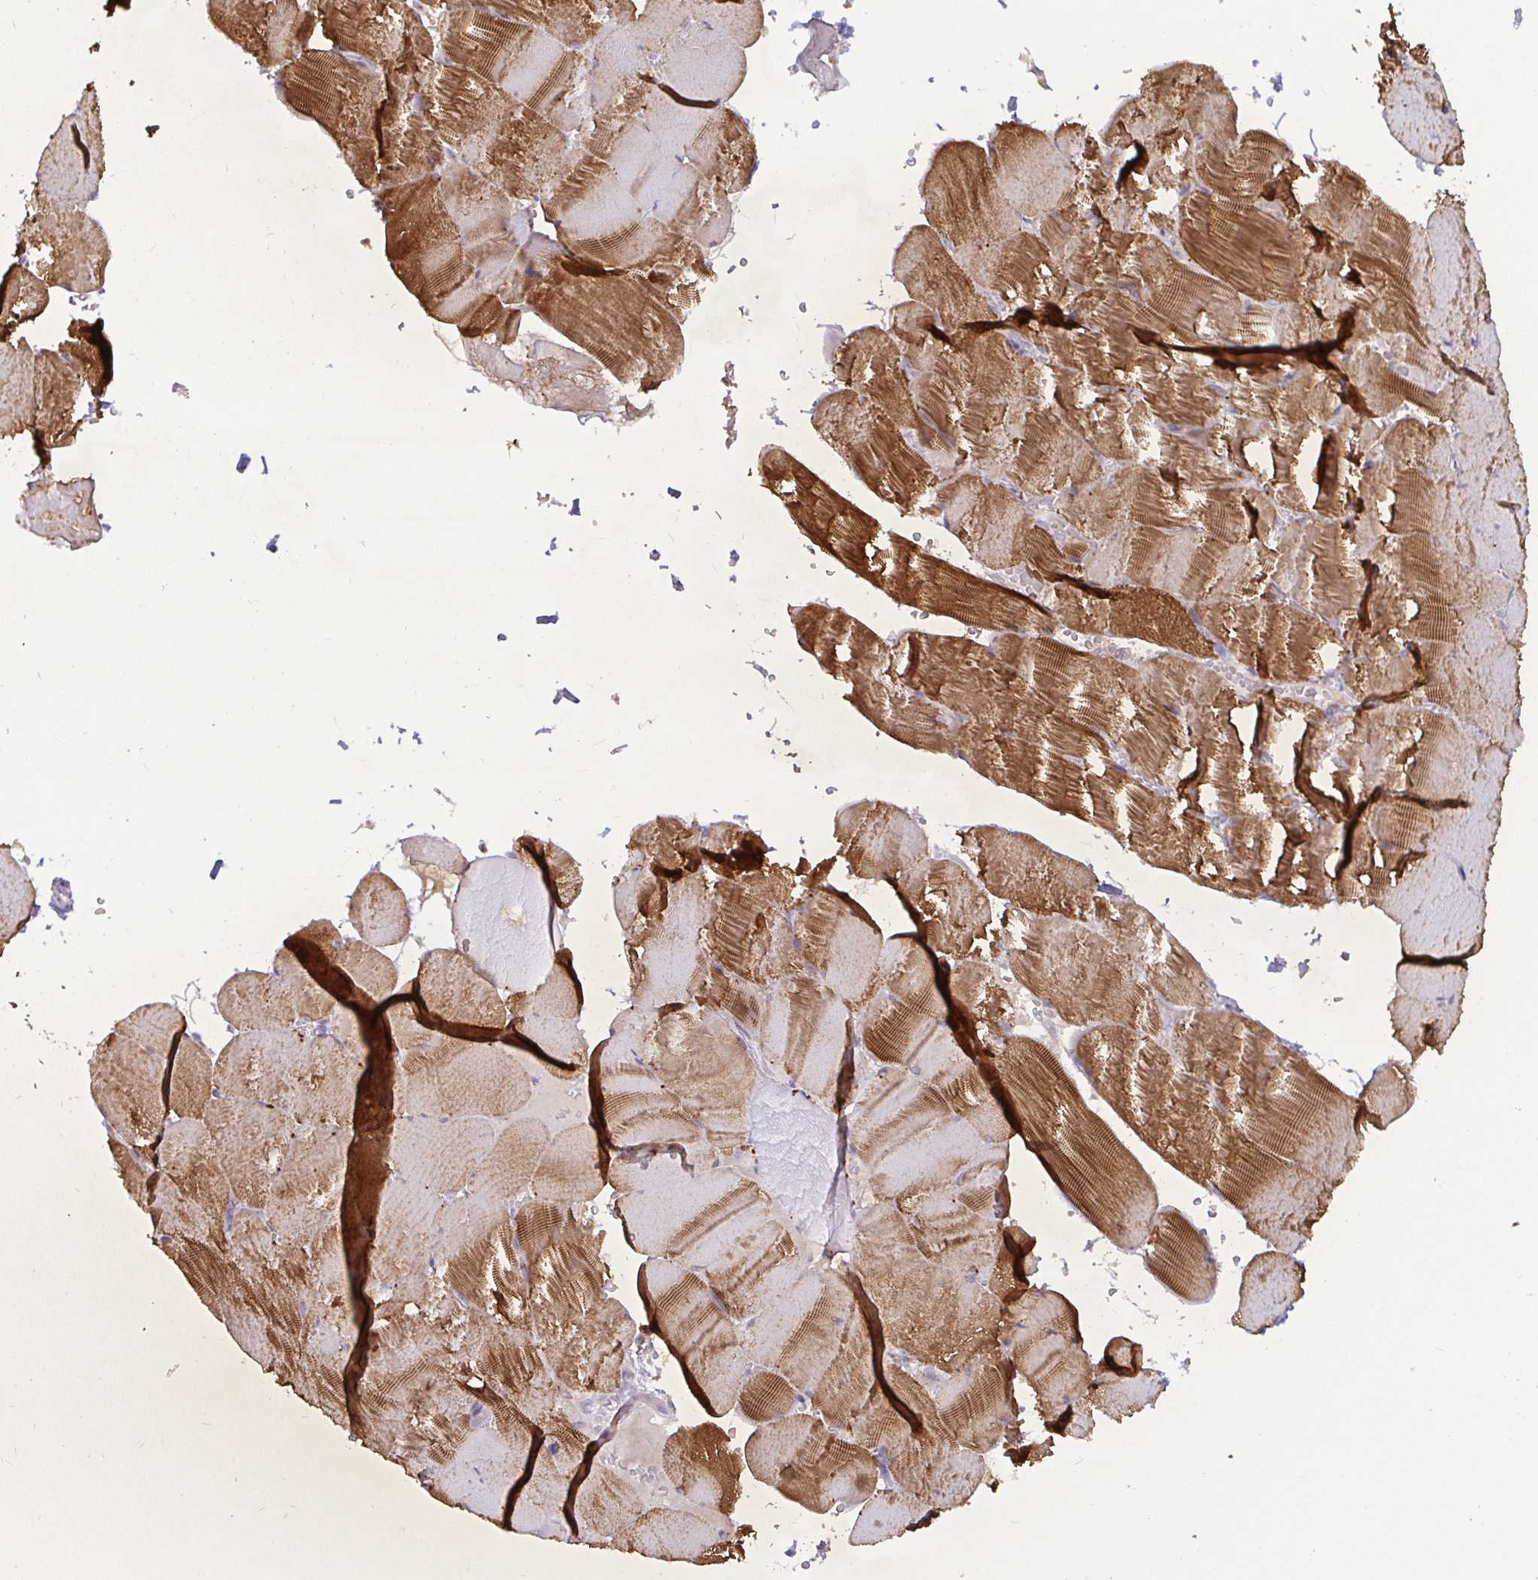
{"staining": {"intensity": "moderate", "quantity": ">75%", "location": "cytoplasmic/membranous"}, "tissue": "skeletal muscle", "cell_type": "Myocytes", "image_type": "normal", "snomed": [{"axis": "morphology", "description": "Normal tissue, NOS"}, {"axis": "topography", "description": "Skeletal muscle"}, {"axis": "topography", "description": "Head-Neck"}], "caption": "IHC micrograph of unremarkable skeletal muscle stained for a protein (brown), which shows medium levels of moderate cytoplasmic/membranous staining in approximately >75% of myocytes.", "gene": "GSTM1", "patient": {"sex": "male", "age": 66}}